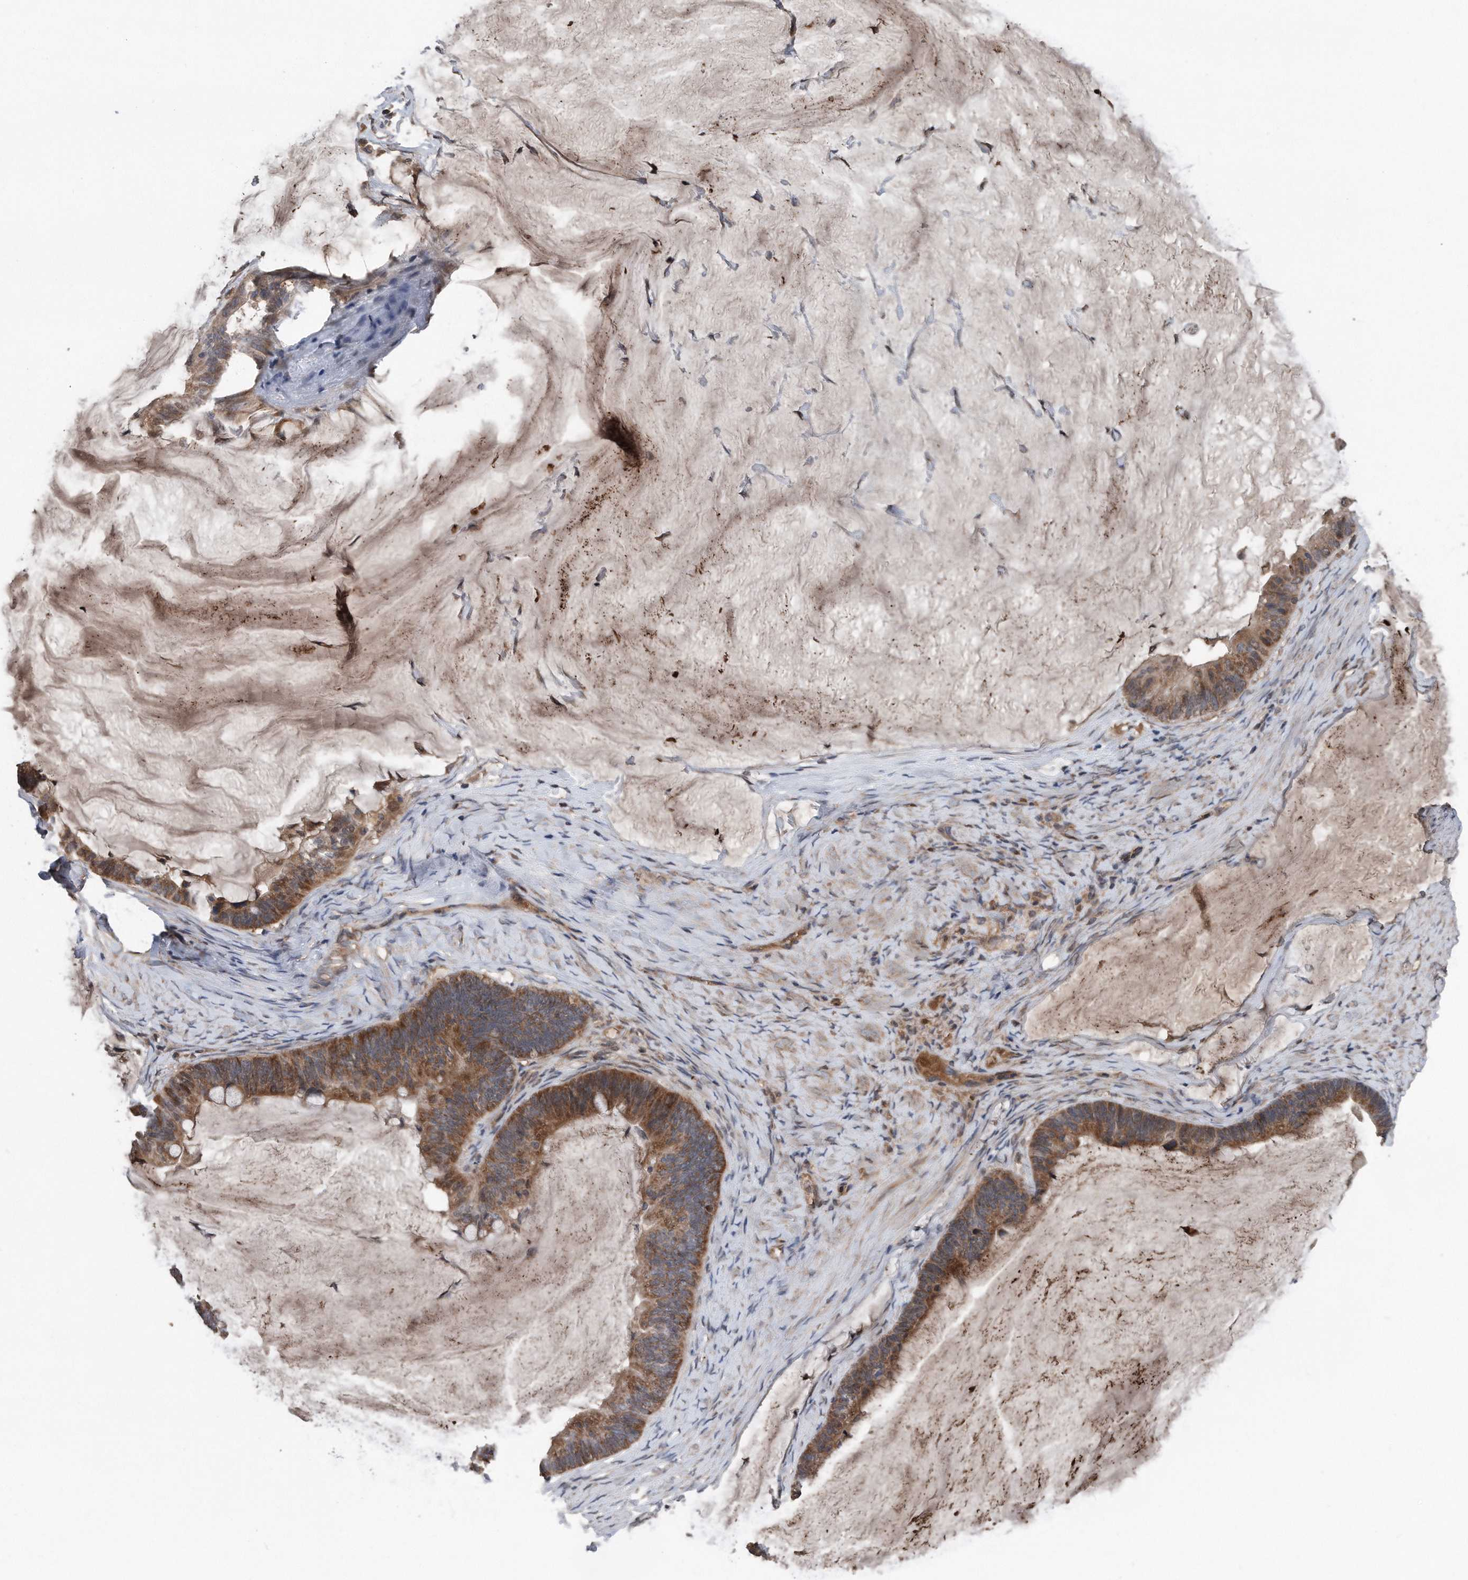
{"staining": {"intensity": "moderate", "quantity": ">75%", "location": "cytoplasmic/membranous"}, "tissue": "ovarian cancer", "cell_type": "Tumor cells", "image_type": "cancer", "snomed": [{"axis": "morphology", "description": "Cystadenocarcinoma, mucinous, NOS"}, {"axis": "topography", "description": "Ovary"}], "caption": "Immunohistochemistry of human ovarian mucinous cystadenocarcinoma reveals medium levels of moderate cytoplasmic/membranous staining in approximately >75% of tumor cells.", "gene": "DST", "patient": {"sex": "female", "age": 61}}